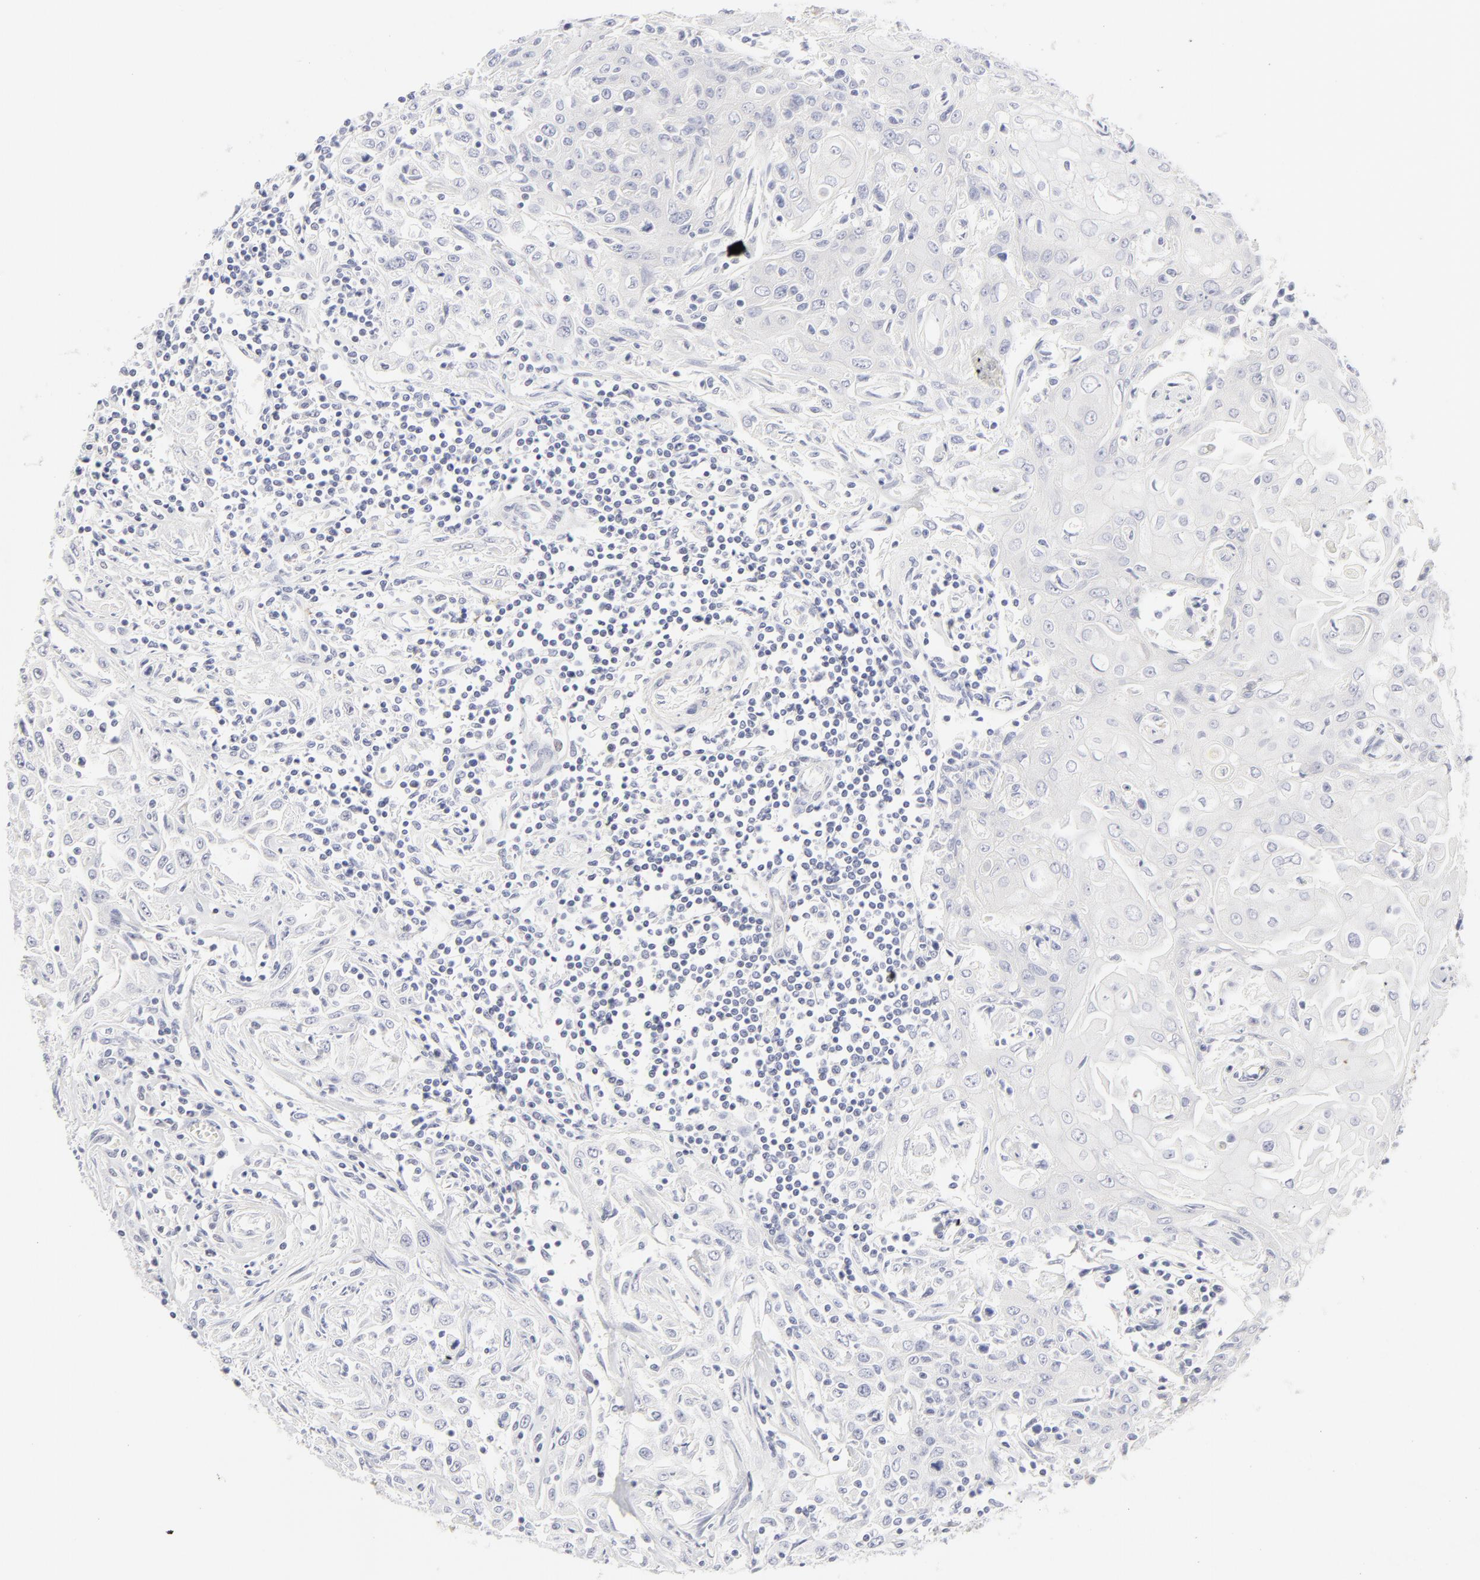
{"staining": {"intensity": "negative", "quantity": "none", "location": "none"}, "tissue": "head and neck cancer", "cell_type": "Tumor cells", "image_type": "cancer", "snomed": [{"axis": "morphology", "description": "Squamous cell carcinoma, NOS"}, {"axis": "topography", "description": "Oral tissue"}, {"axis": "topography", "description": "Head-Neck"}], "caption": "Tumor cells are negative for protein expression in human head and neck cancer. The staining is performed using DAB (3,3'-diaminobenzidine) brown chromogen with nuclei counter-stained in using hematoxylin.", "gene": "NPNT", "patient": {"sex": "female", "age": 76}}